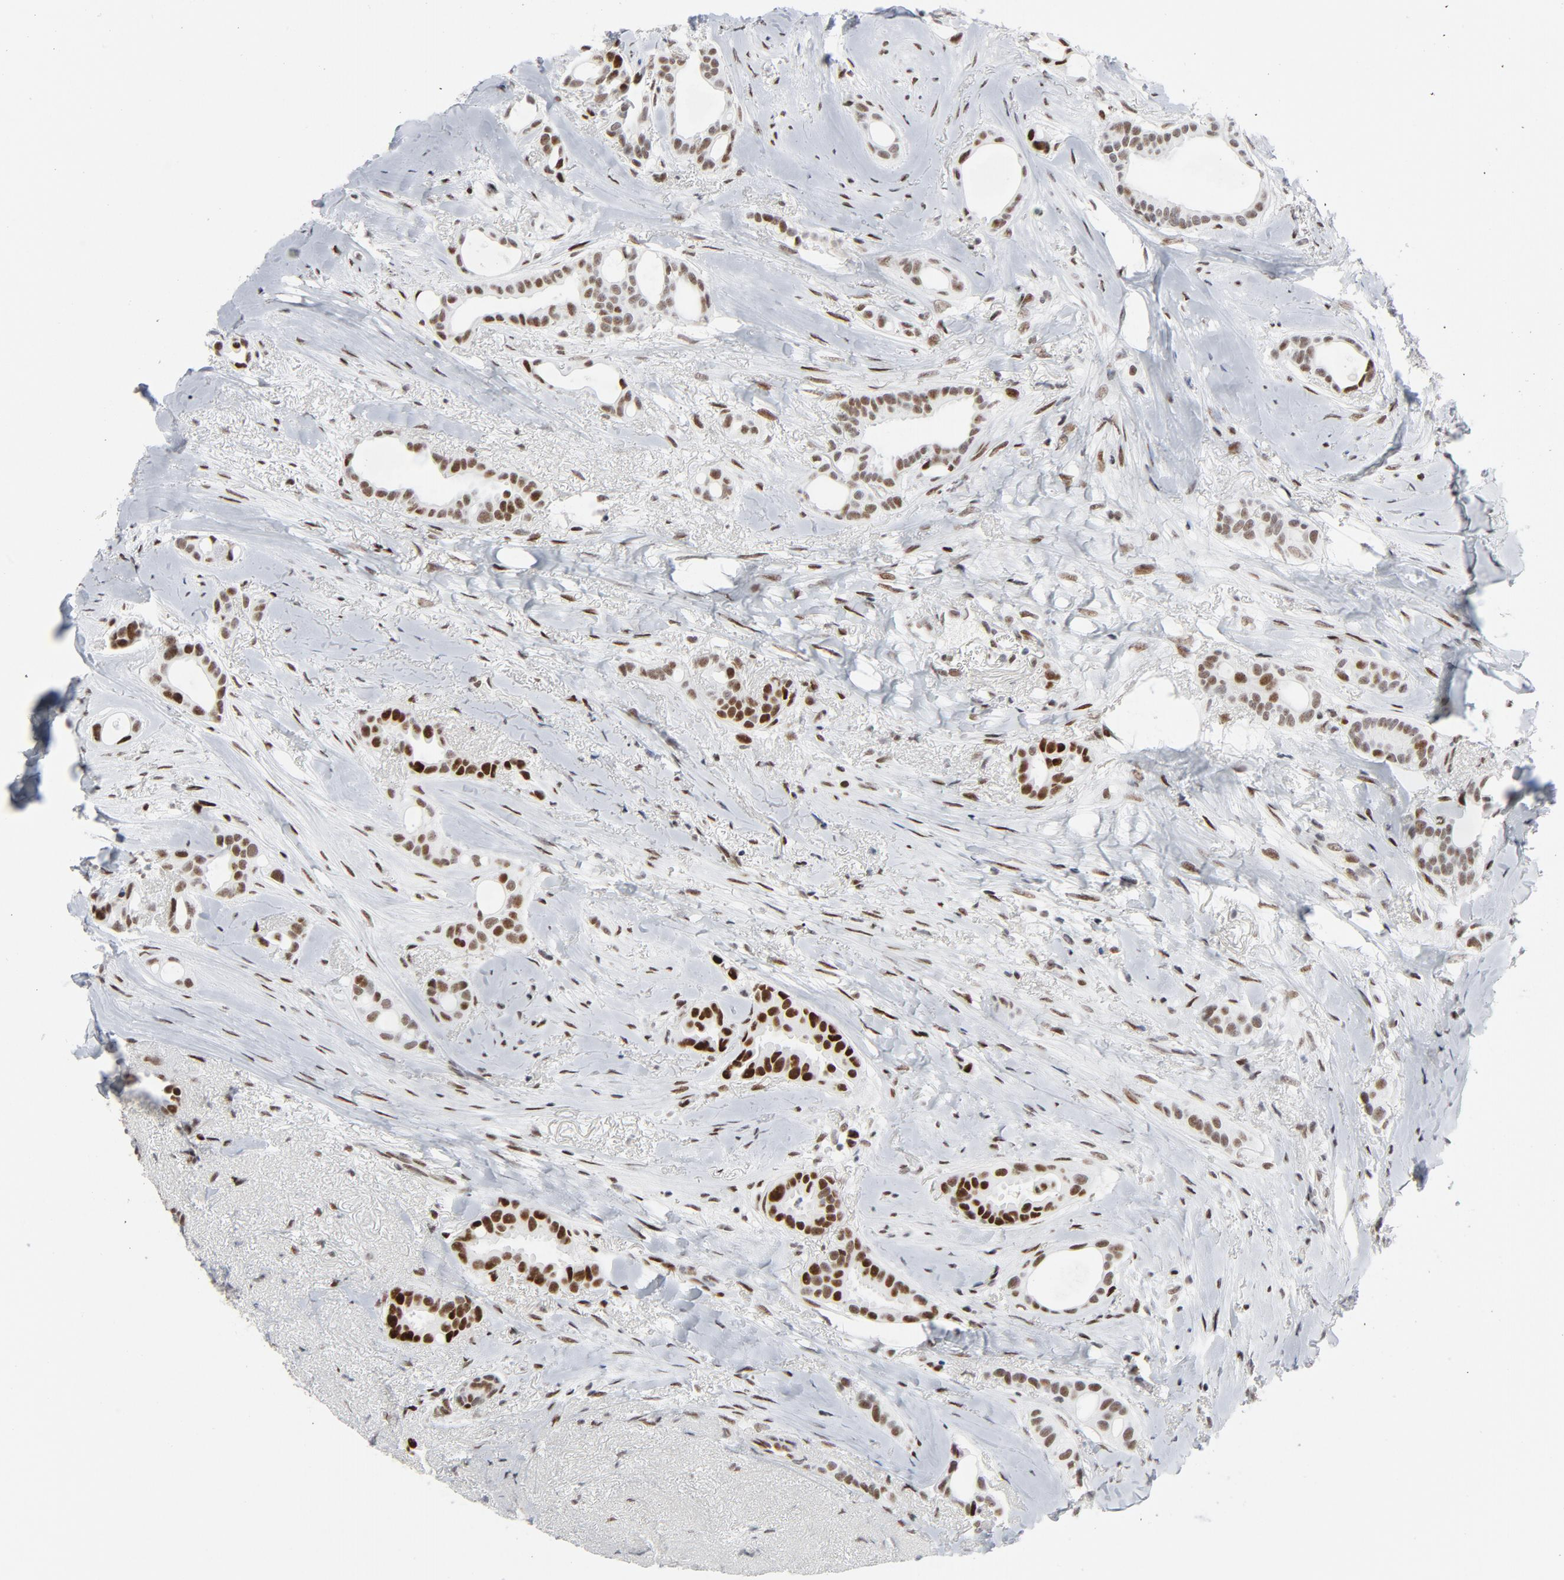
{"staining": {"intensity": "strong", "quantity": ">75%", "location": "nuclear"}, "tissue": "breast cancer", "cell_type": "Tumor cells", "image_type": "cancer", "snomed": [{"axis": "morphology", "description": "Duct carcinoma"}, {"axis": "topography", "description": "Breast"}], "caption": "Tumor cells show high levels of strong nuclear positivity in approximately >75% of cells in breast cancer (infiltrating ductal carcinoma). (DAB IHC with brightfield microscopy, high magnification).", "gene": "HSF1", "patient": {"sex": "female", "age": 54}}